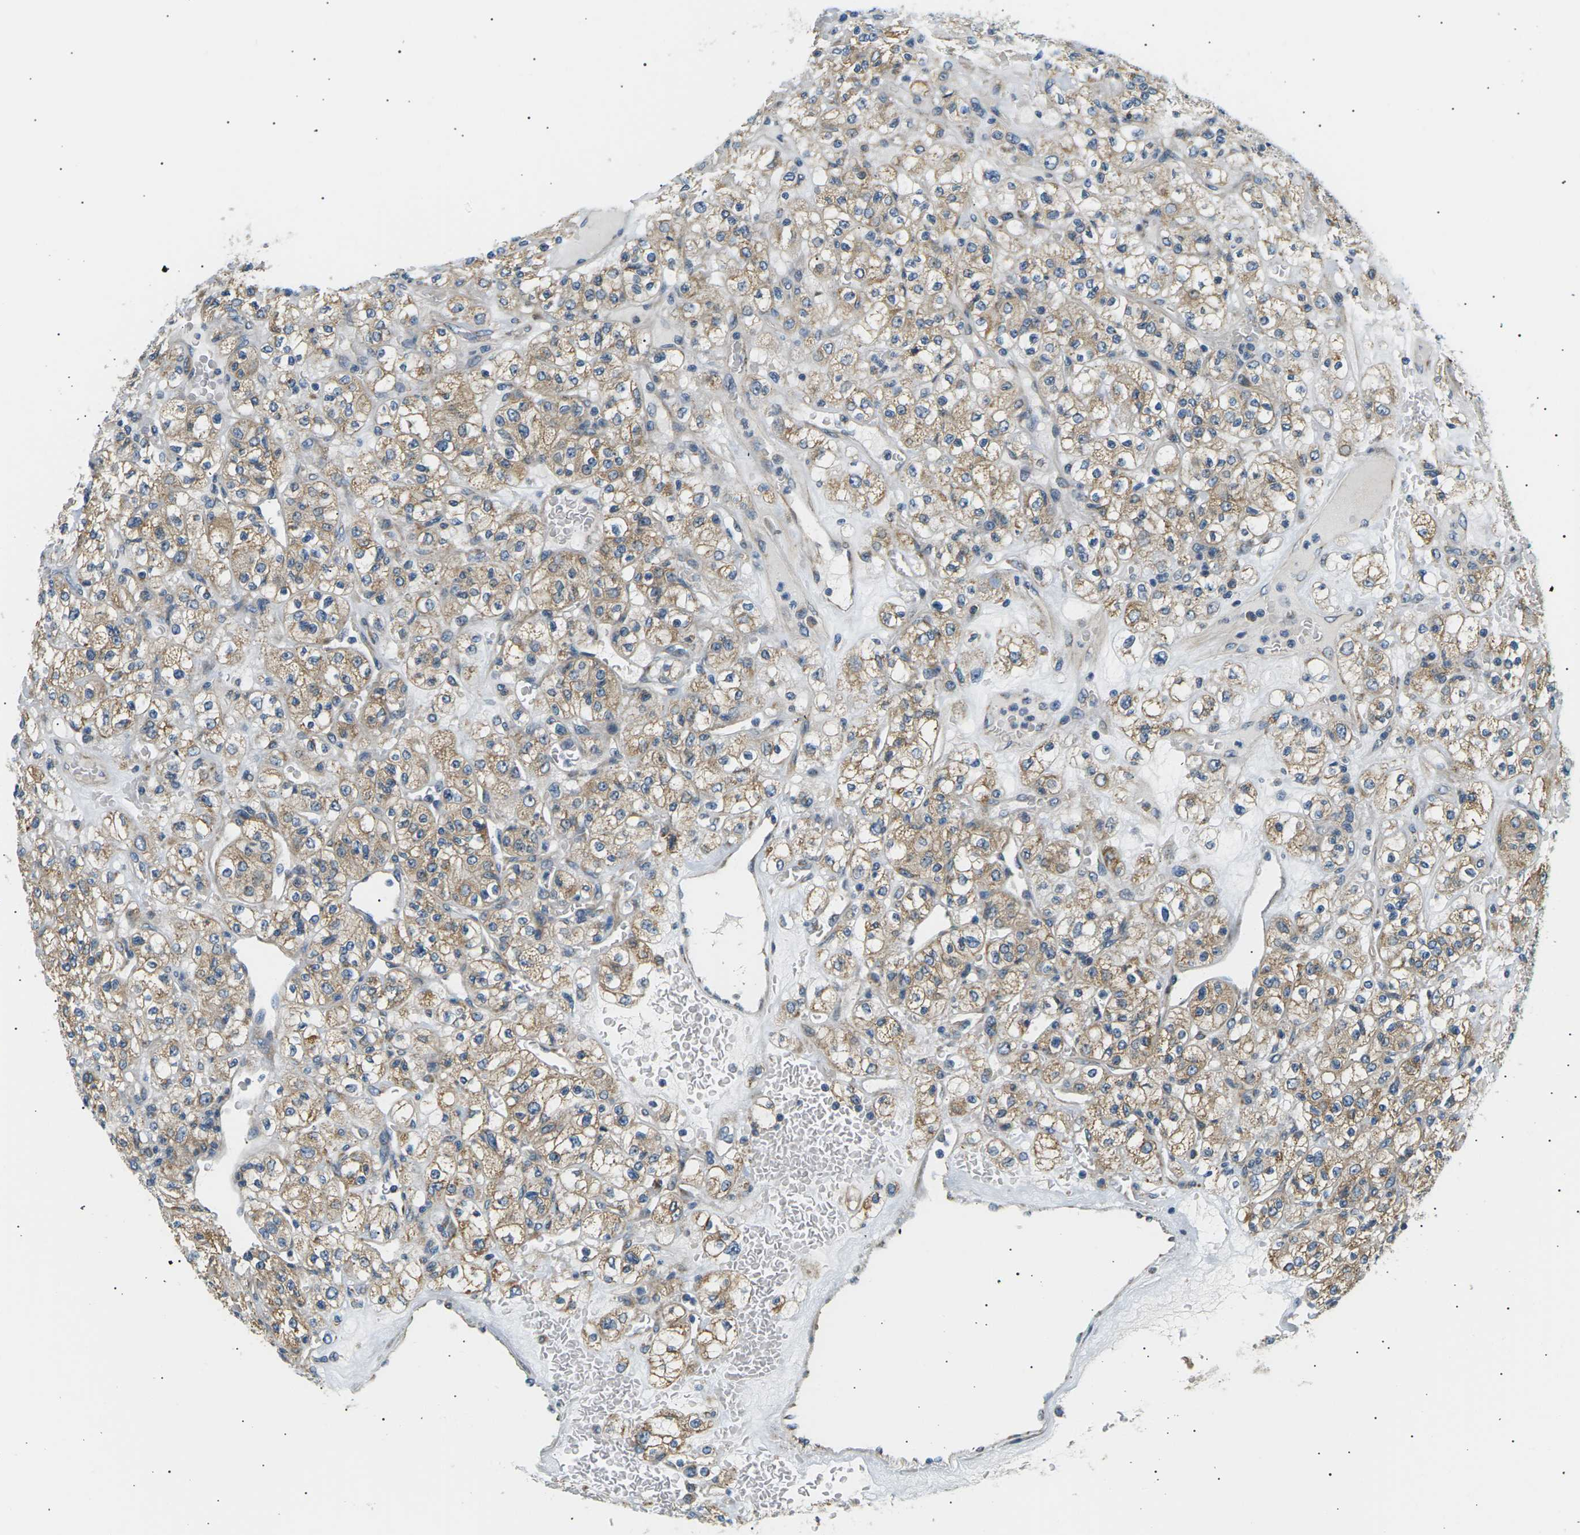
{"staining": {"intensity": "moderate", "quantity": ">75%", "location": "cytoplasmic/membranous"}, "tissue": "renal cancer", "cell_type": "Tumor cells", "image_type": "cancer", "snomed": [{"axis": "morphology", "description": "Normal tissue, NOS"}, {"axis": "morphology", "description": "Adenocarcinoma, NOS"}, {"axis": "topography", "description": "Kidney"}], "caption": "Immunohistochemistry image of neoplastic tissue: renal adenocarcinoma stained using immunohistochemistry (IHC) exhibits medium levels of moderate protein expression localized specifically in the cytoplasmic/membranous of tumor cells, appearing as a cytoplasmic/membranous brown color.", "gene": "TBC1D8", "patient": {"sex": "female", "age": 72}}